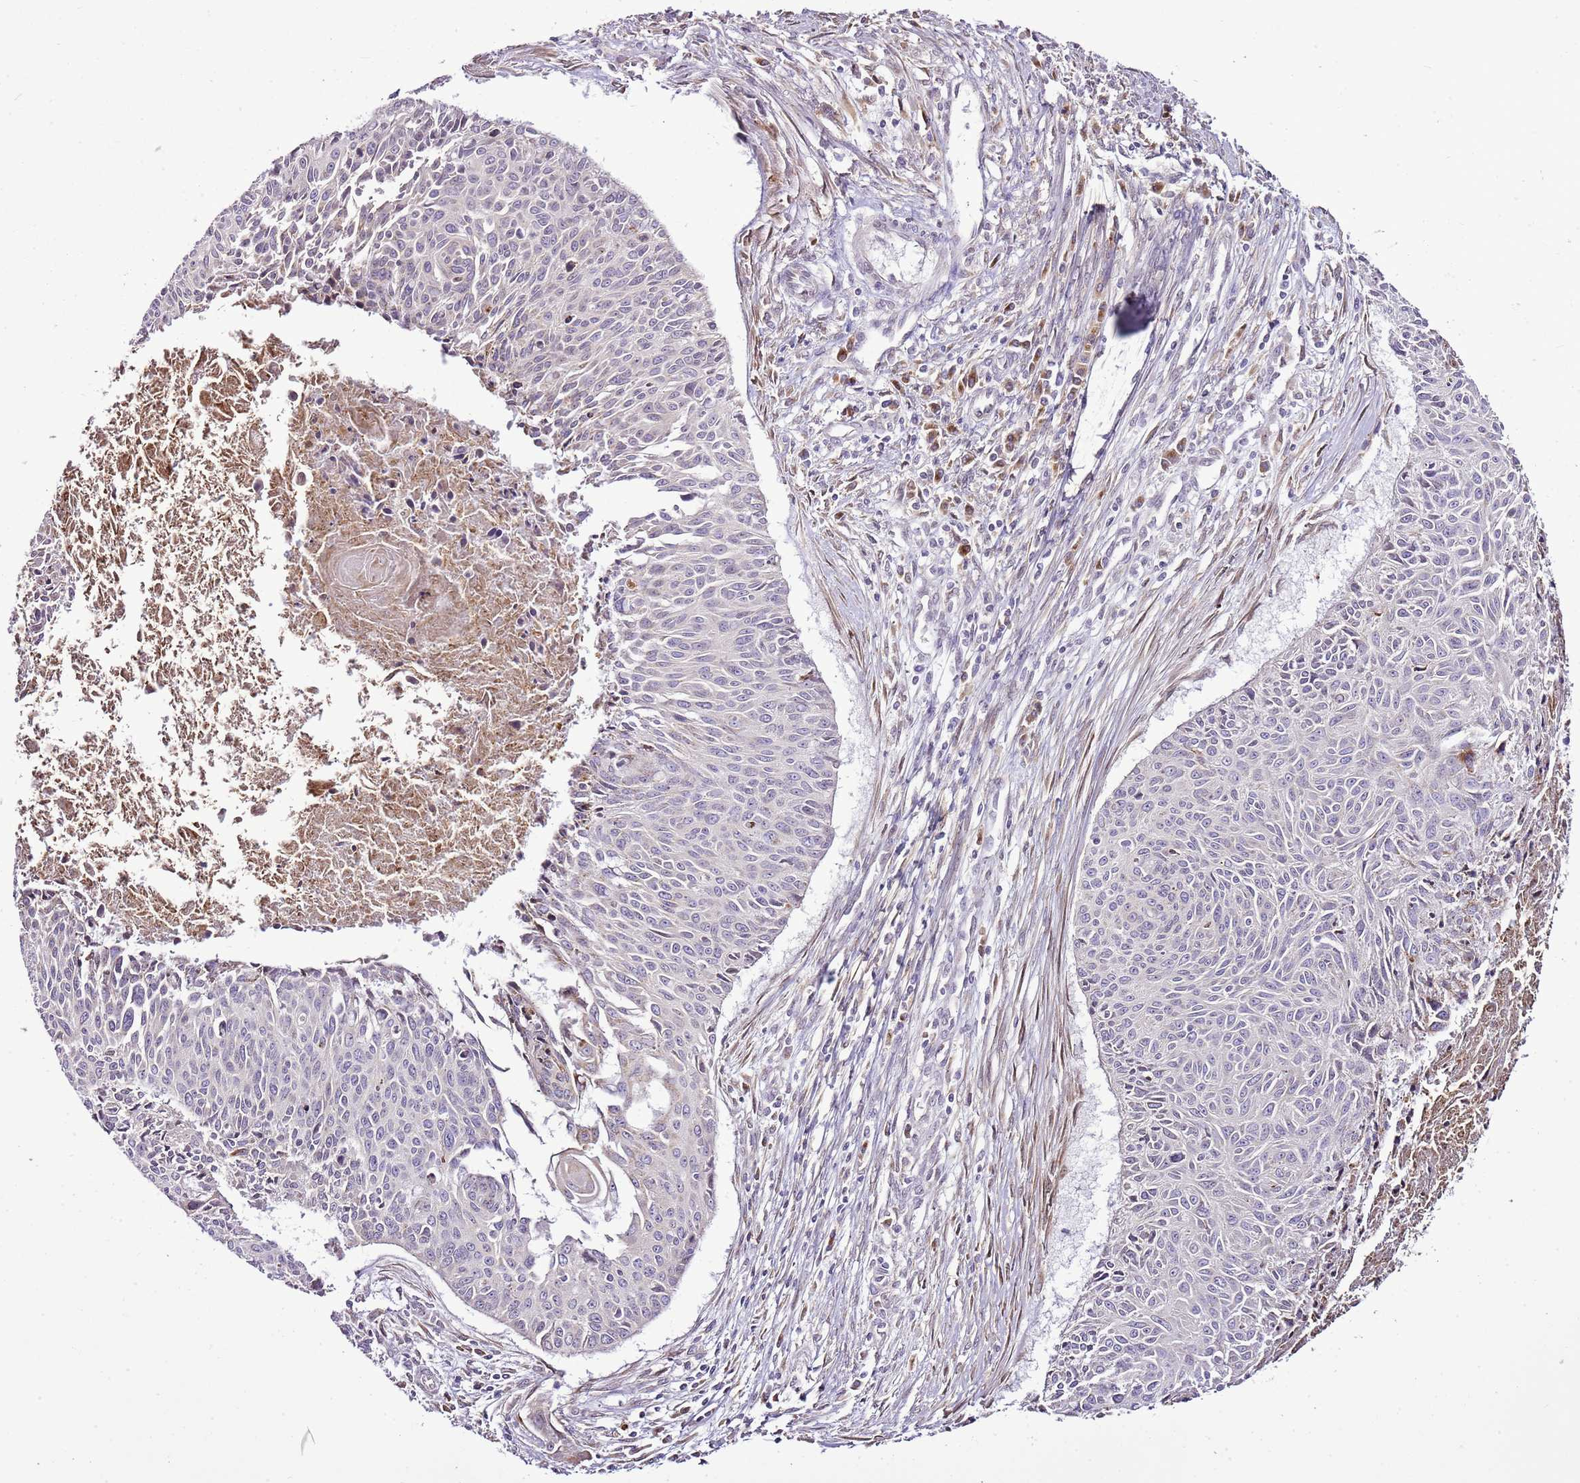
{"staining": {"intensity": "negative", "quantity": "none", "location": "none"}, "tissue": "cervical cancer", "cell_type": "Tumor cells", "image_type": "cancer", "snomed": [{"axis": "morphology", "description": "Squamous cell carcinoma, NOS"}, {"axis": "topography", "description": "Cervix"}], "caption": "This micrograph is of cervical cancer (squamous cell carcinoma) stained with IHC to label a protein in brown with the nuclei are counter-stained blue. There is no expression in tumor cells.", "gene": "TMED10", "patient": {"sex": "female", "age": 55}}